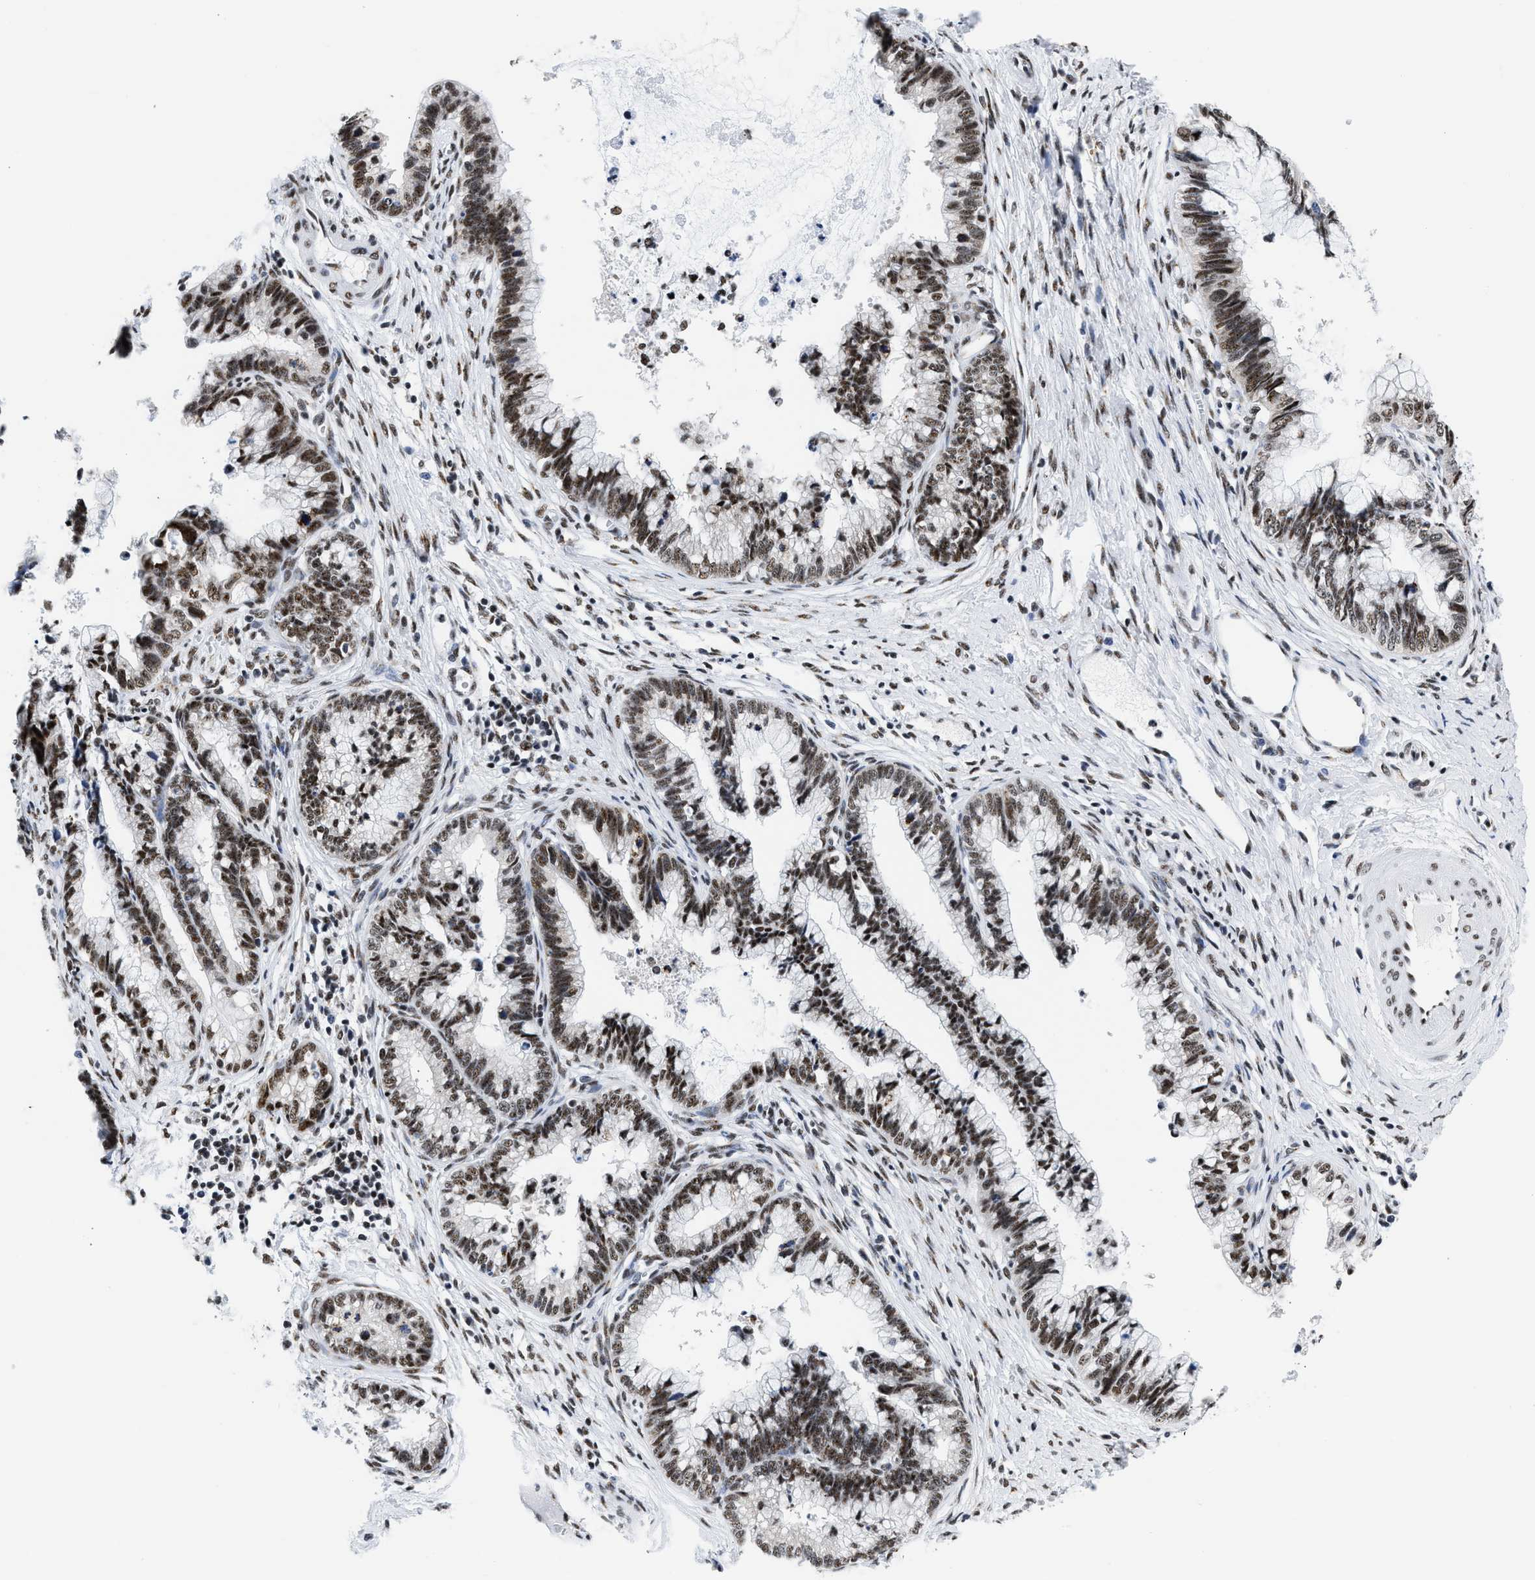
{"staining": {"intensity": "moderate", "quantity": ">75%", "location": "nuclear"}, "tissue": "cervical cancer", "cell_type": "Tumor cells", "image_type": "cancer", "snomed": [{"axis": "morphology", "description": "Adenocarcinoma, NOS"}, {"axis": "topography", "description": "Cervix"}], "caption": "This photomicrograph shows cervical cancer (adenocarcinoma) stained with immunohistochemistry to label a protein in brown. The nuclear of tumor cells show moderate positivity for the protein. Nuclei are counter-stained blue.", "gene": "RBM8A", "patient": {"sex": "female", "age": 44}}